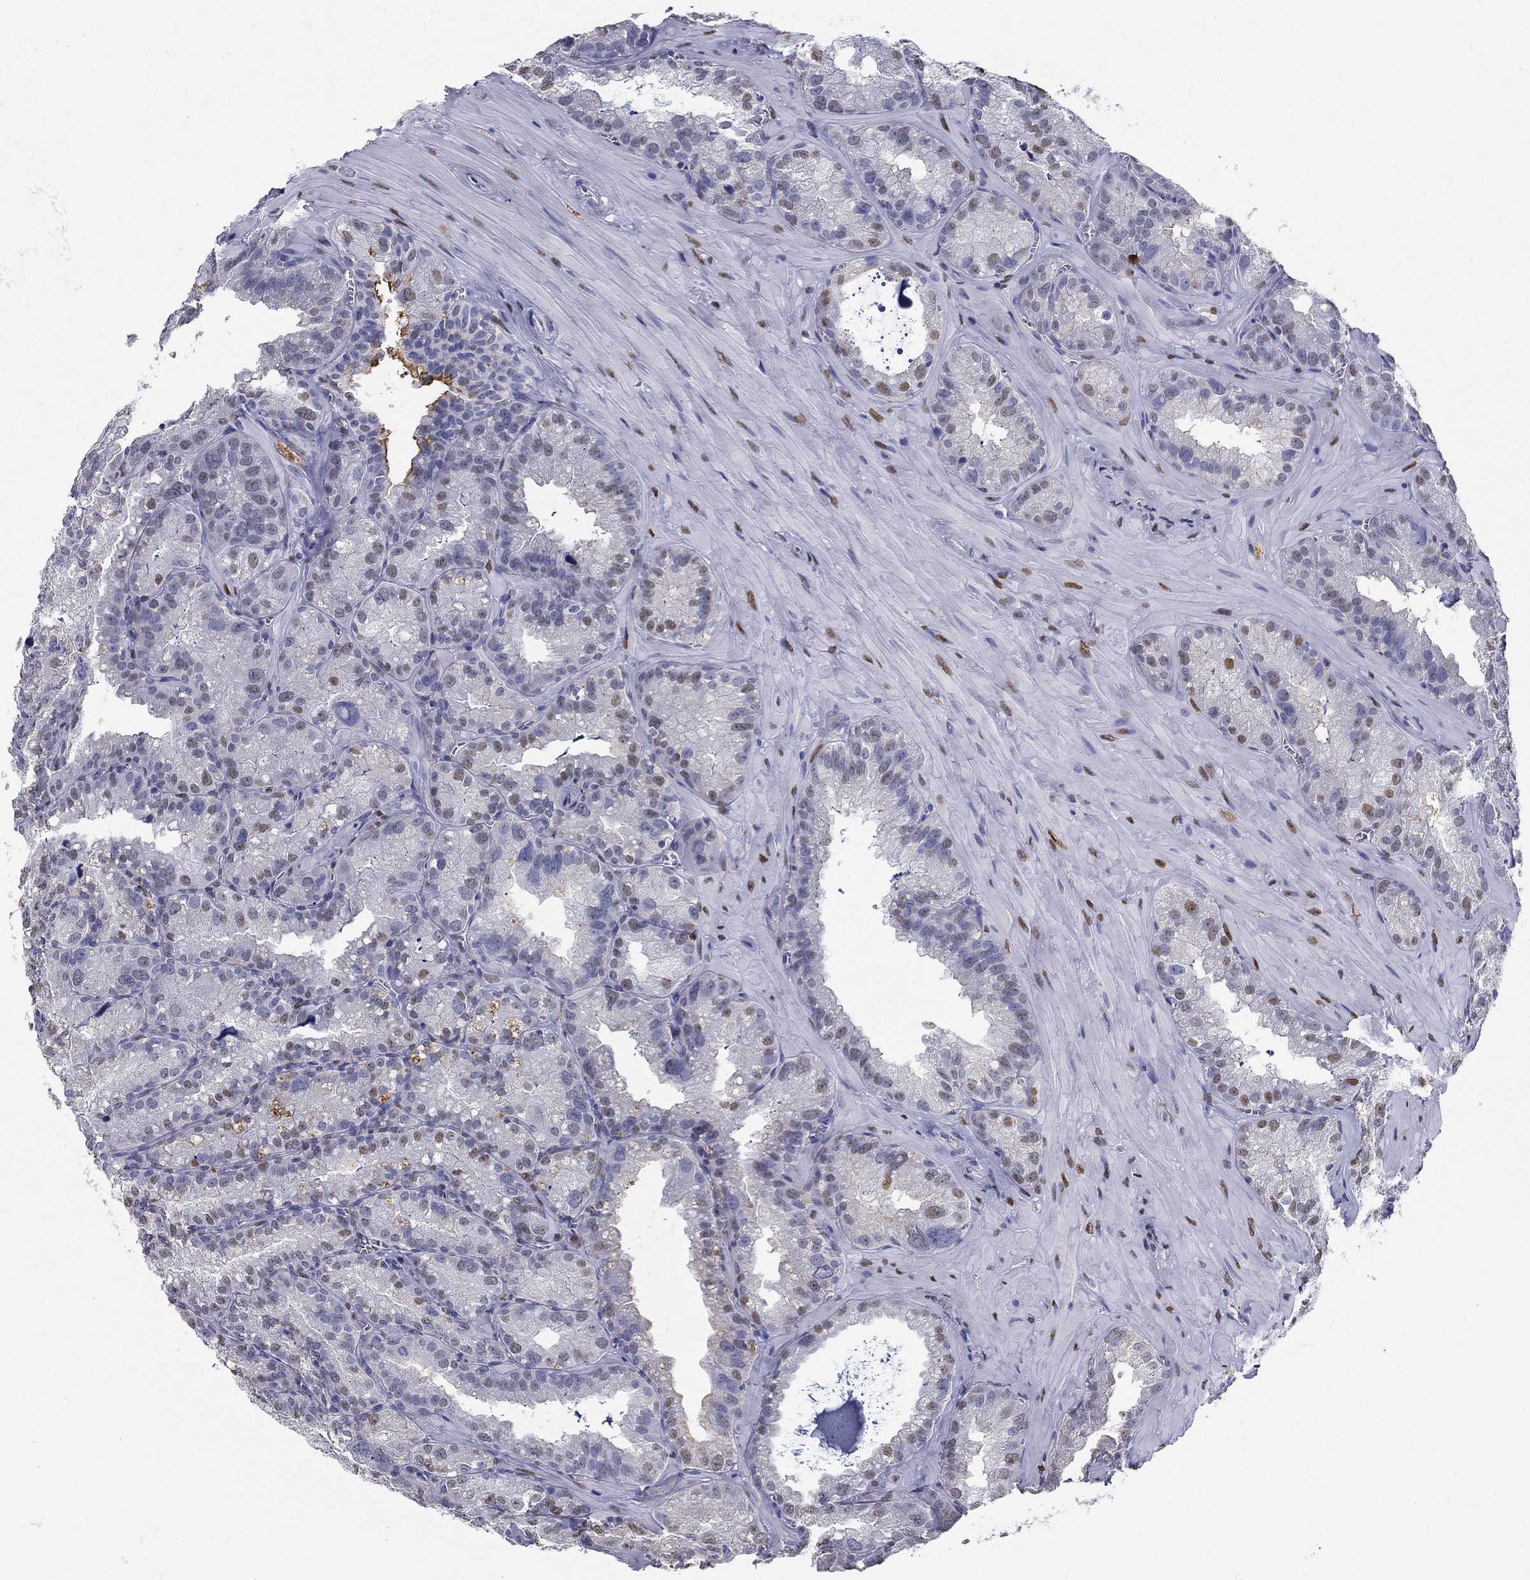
{"staining": {"intensity": "weak", "quantity": "<25%", "location": "nuclear"}, "tissue": "seminal vesicle", "cell_type": "Glandular cells", "image_type": "normal", "snomed": [{"axis": "morphology", "description": "Normal tissue, NOS"}, {"axis": "topography", "description": "Seminal veicle"}], "caption": "Photomicrograph shows no significant protein expression in glandular cells of benign seminal vesicle. Brightfield microscopy of IHC stained with DAB (brown) and hematoxylin (blue), captured at high magnification.", "gene": "IGSF8", "patient": {"sex": "male", "age": 57}}